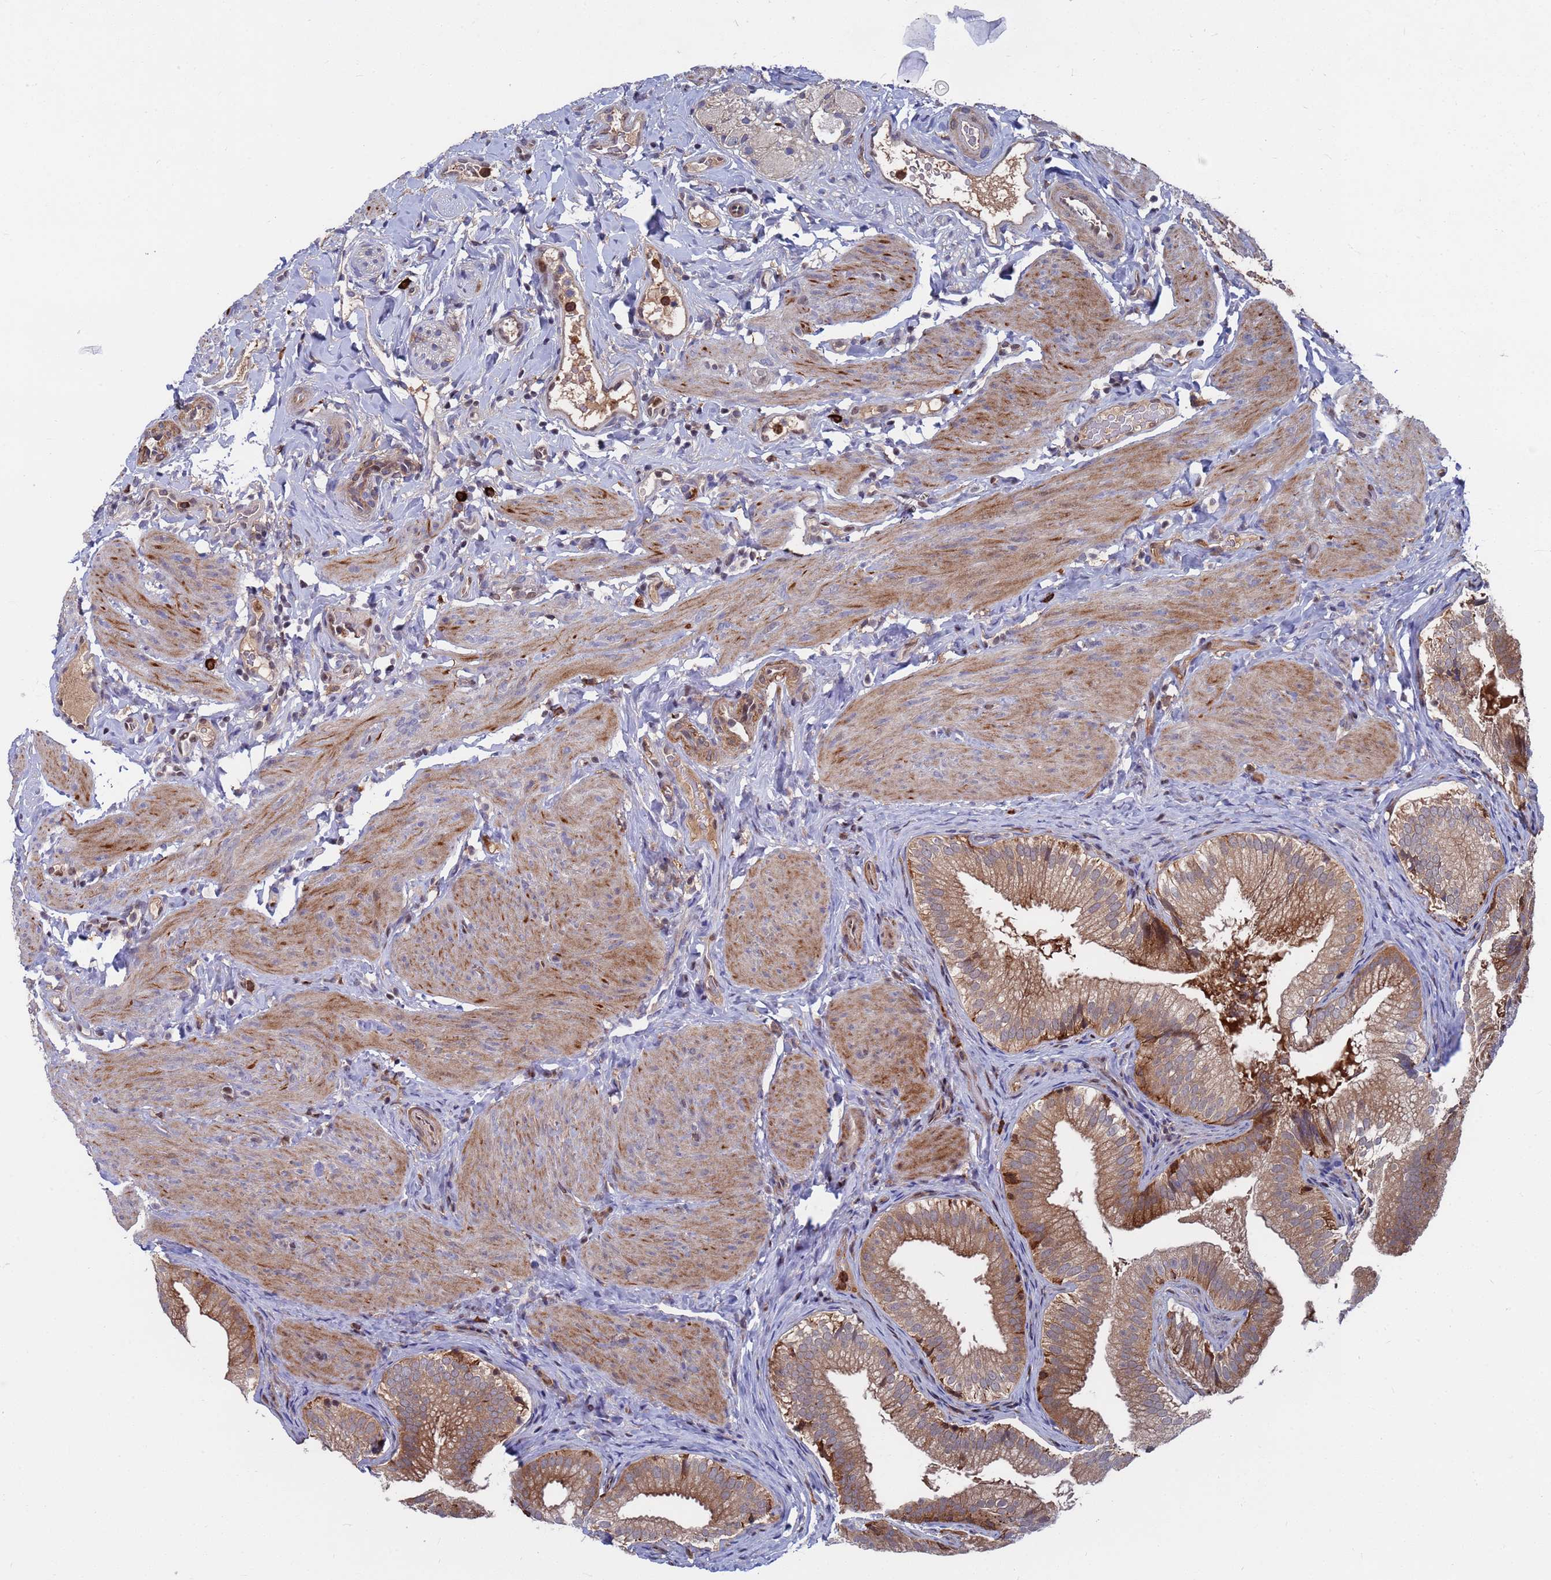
{"staining": {"intensity": "strong", "quantity": ">75%", "location": "cytoplasmic/membranous"}, "tissue": "gallbladder", "cell_type": "Glandular cells", "image_type": "normal", "snomed": [{"axis": "morphology", "description": "Normal tissue, NOS"}, {"axis": "topography", "description": "Gallbladder"}], "caption": "Human gallbladder stained with a protein marker shows strong staining in glandular cells.", "gene": "TMBIM6", "patient": {"sex": "female", "age": 30}}